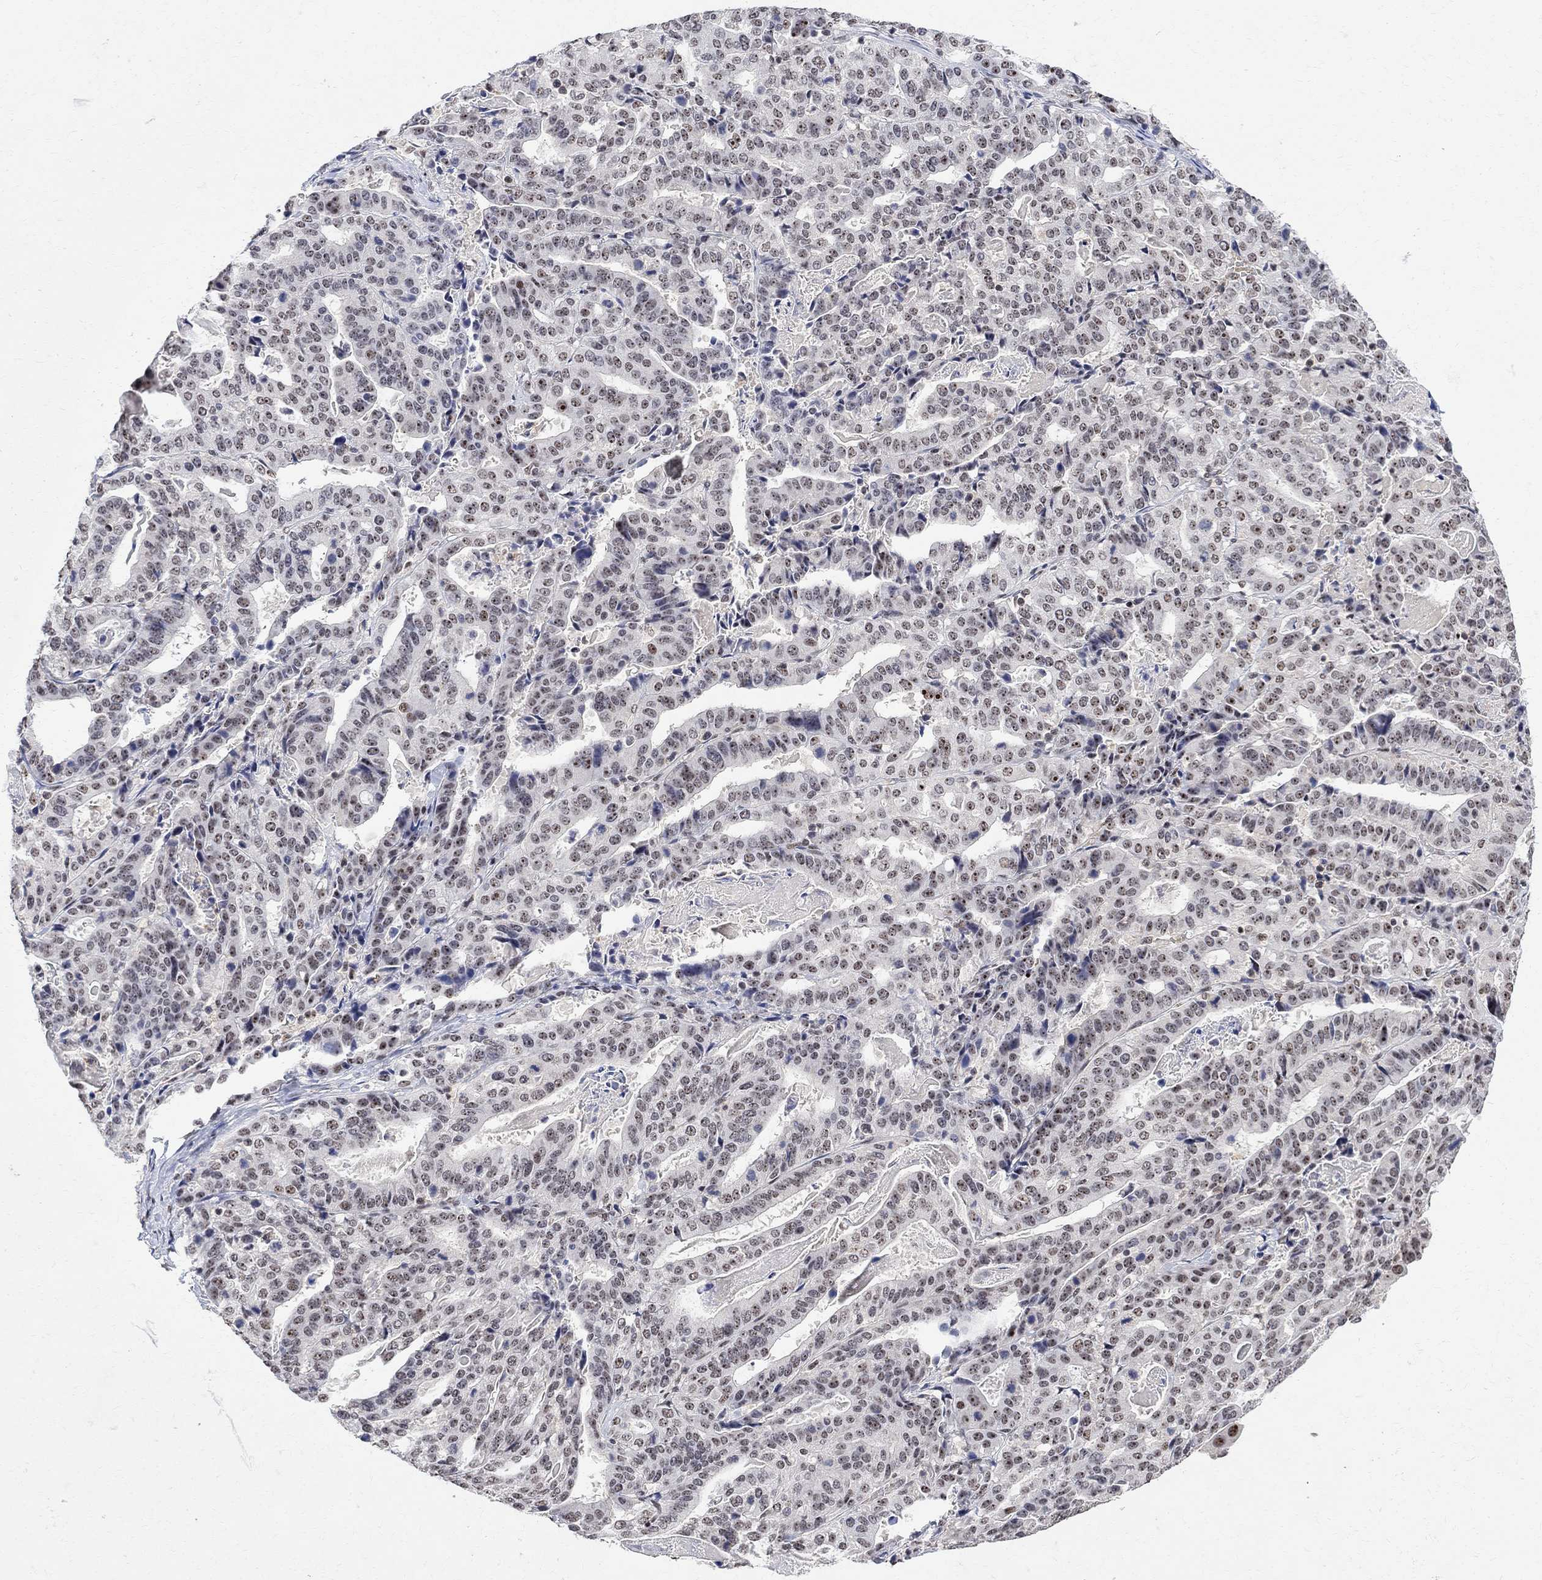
{"staining": {"intensity": "moderate", "quantity": "<25%", "location": "nuclear"}, "tissue": "stomach cancer", "cell_type": "Tumor cells", "image_type": "cancer", "snomed": [{"axis": "morphology", "description": "Adenocarcinoma, NOS"}, {"axis": "topography", "description": "Stomach"}], "caption": "The immunohistochemical stain shows moderate nuclear staining in tumor cells of stomach cancer tissue.", "gene": "E4F1", "patient": {"sex": "male", "age": 48}}